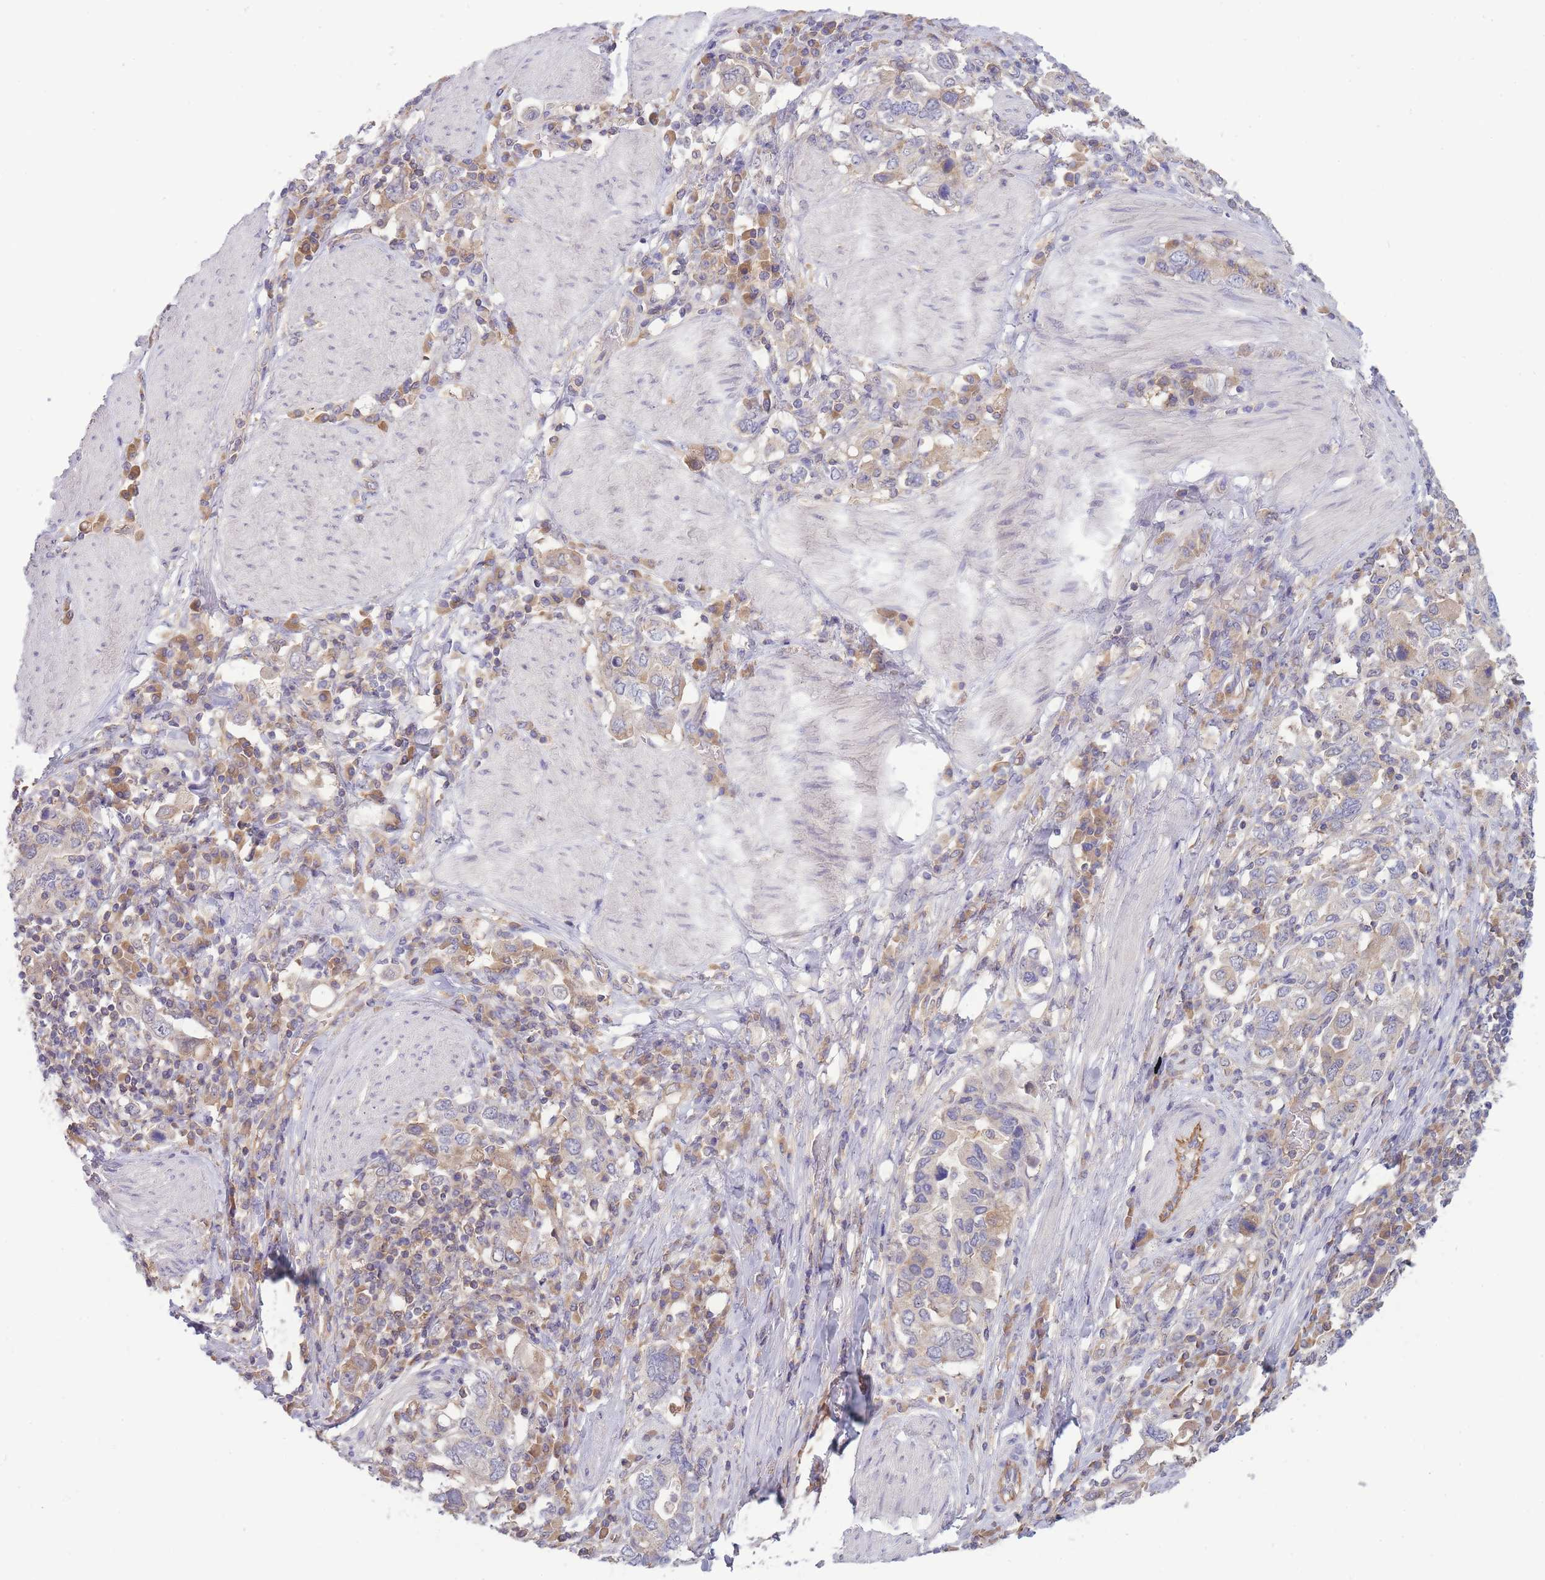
{"staining": {"intensity": "negative", "quantity": "none", "location": "none"}, "tissue": "stomach cancer", "cell_type": "Tumor cells", "image_type": "cancer", "snomed": [{"axis": "morphology", "description": "Adenocarcinoma, NOS"}, {"axis": "topography", "description": "Stomach, upper"}, {"axis": "topography", "description": "Stomach"}], "caption": "Adenocarcinoma (stomach) was stained to show a protein in brown. There is no significant expression in tumor cells.", "gene": "NDUFAF5", "patient": {"sex": "male", "age": 62}}